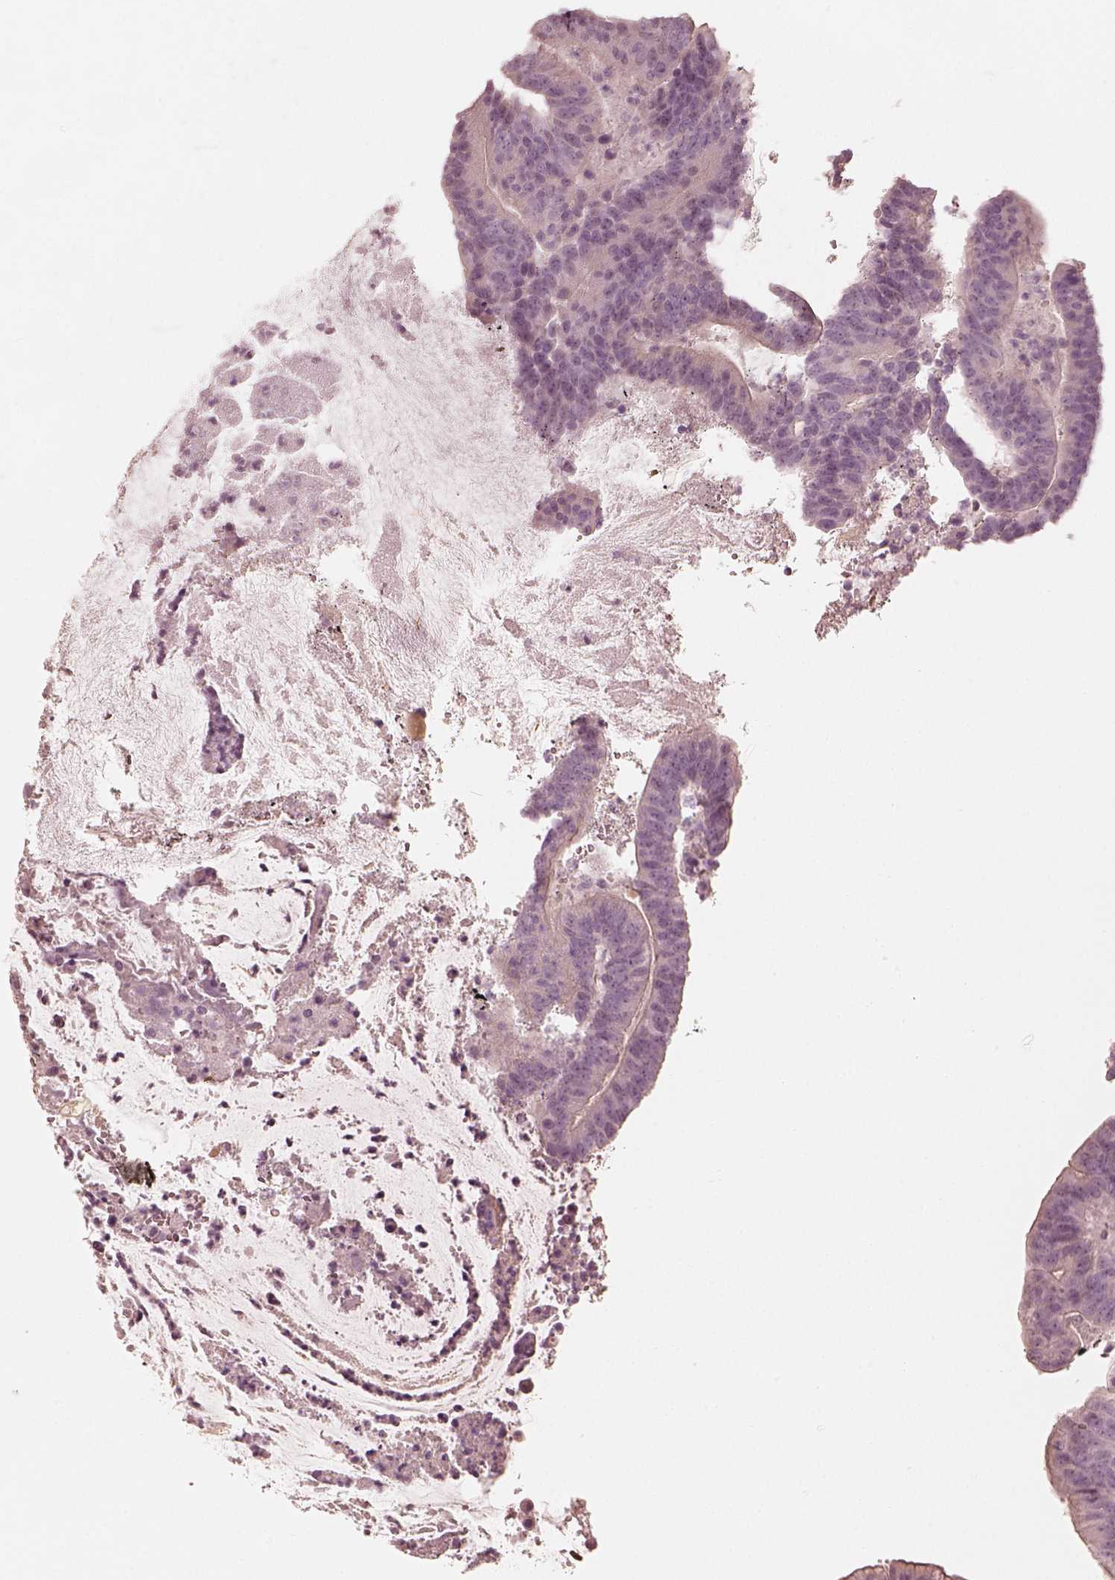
{"staining": {"intensity": "negative", "quantity": "none", "location": "none"}, "tissue": "colorectal cancer", "cell_type": "Tumor cells", "image_type": "cancer", "snomed": [{"axis": "morphology", "description": "Adenocarcinoma, NOS"}, {"axis": "topography", "description": "Colon"}], "caption": "IHC image of neoplastic tissue: colorectal cancer (adenocarcinoma) stained with DAB displays no significant protein expression in tumor cells.", "gene": "SPATA24", "patient": {"sex": "female", "age": 43}}